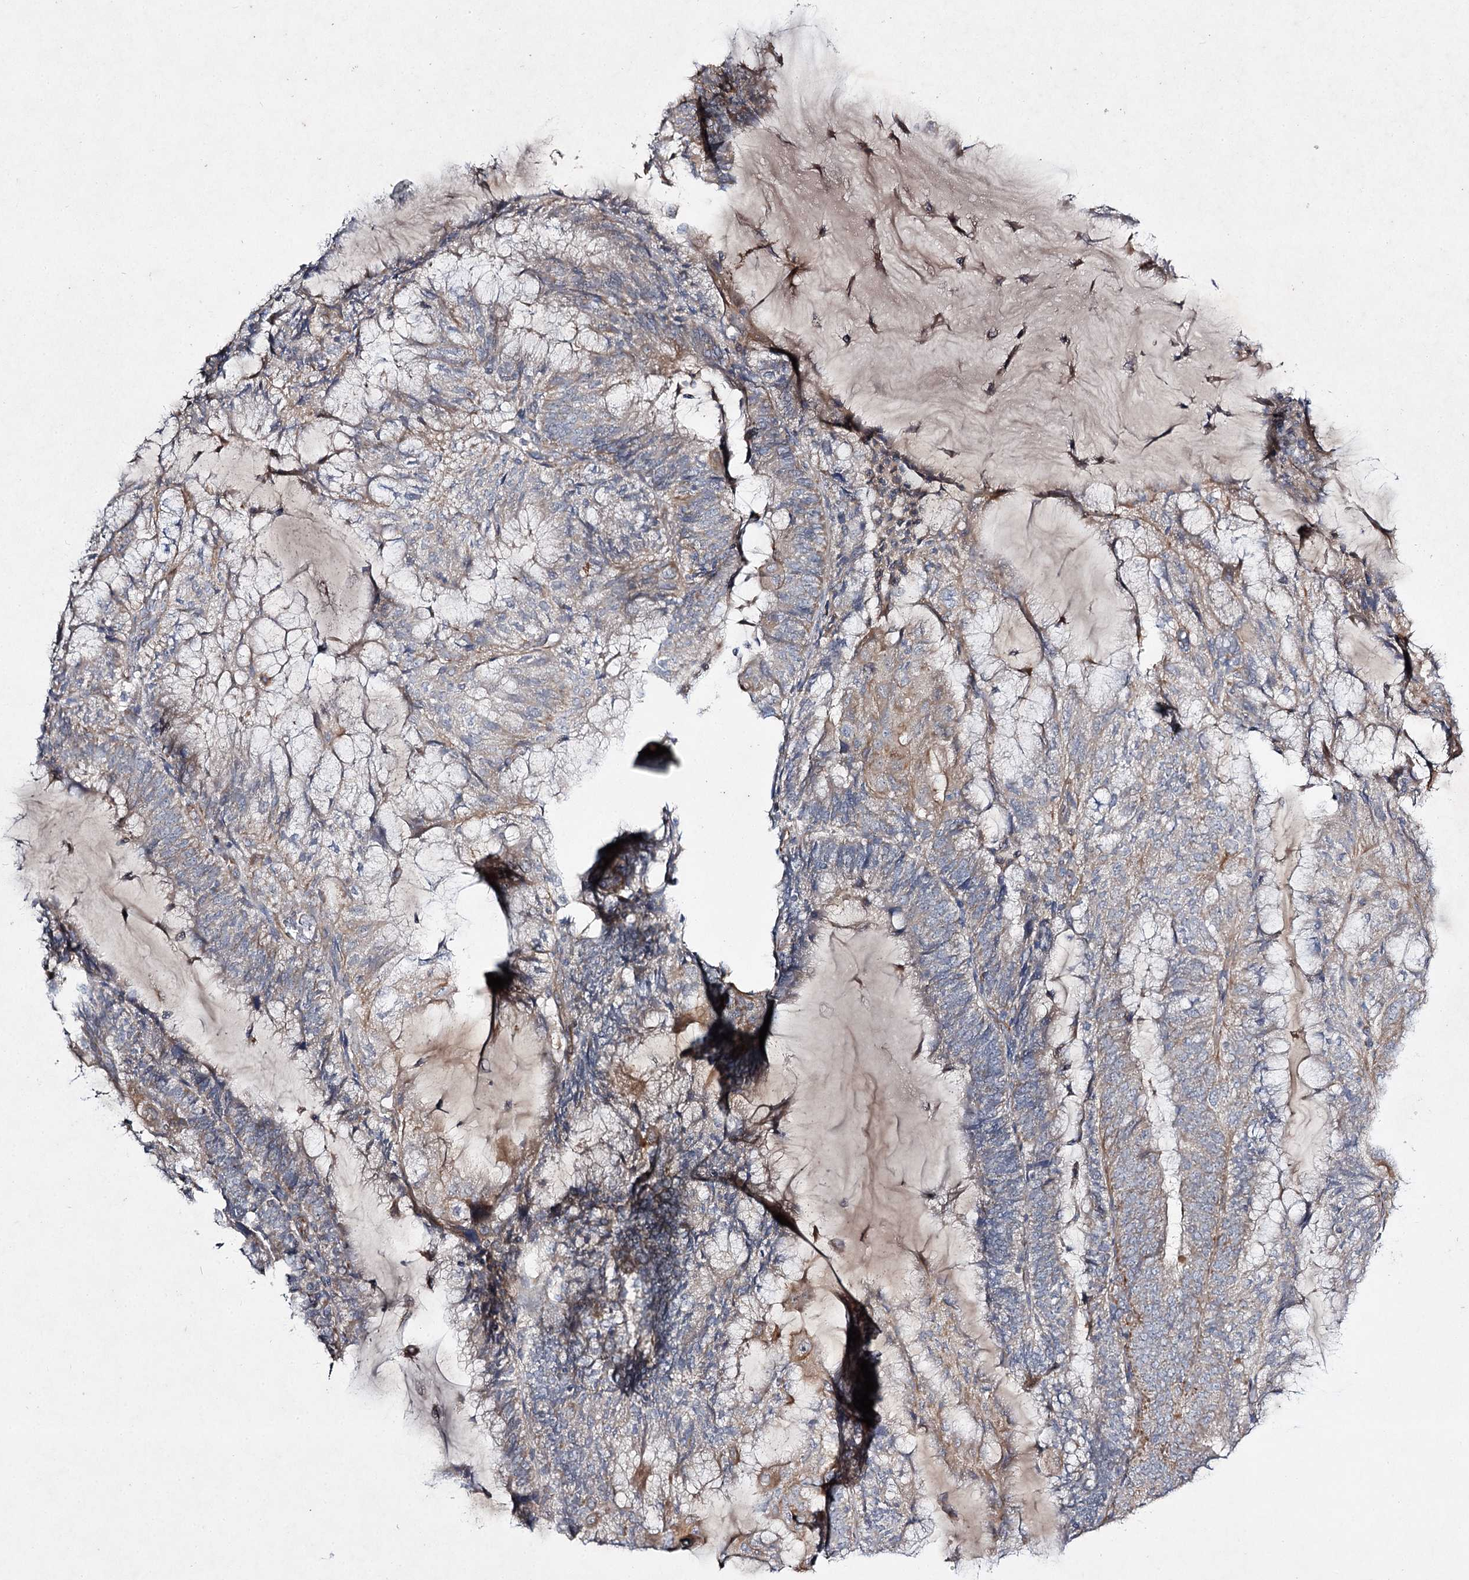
{"staining": {"intensity": "weak", "quantity": "25%-75%", "location": "cytoplasmic/membranous"}, "tissue": "endometrial cancer", "cell_type": "Tumor cells", "image_type": "cancer", "snomed": [{"axis": "morphology", "description": "Adenocarcinoma, NOS"}, {"axis": "topography", "description": "Endometrium"}], "caption": "Protein expression analysis of human adenocarcinoma (endometrial) reveals weak cytoplasmic/membranous expression in about 25%-75% of tumor cells. (Stains: DAB in brown, nuclei in blue, Microscopy: brightfield microscopy at high magnification).", "gene": "KIAA0825", "patient": {"sex": "female", "age": 81}}